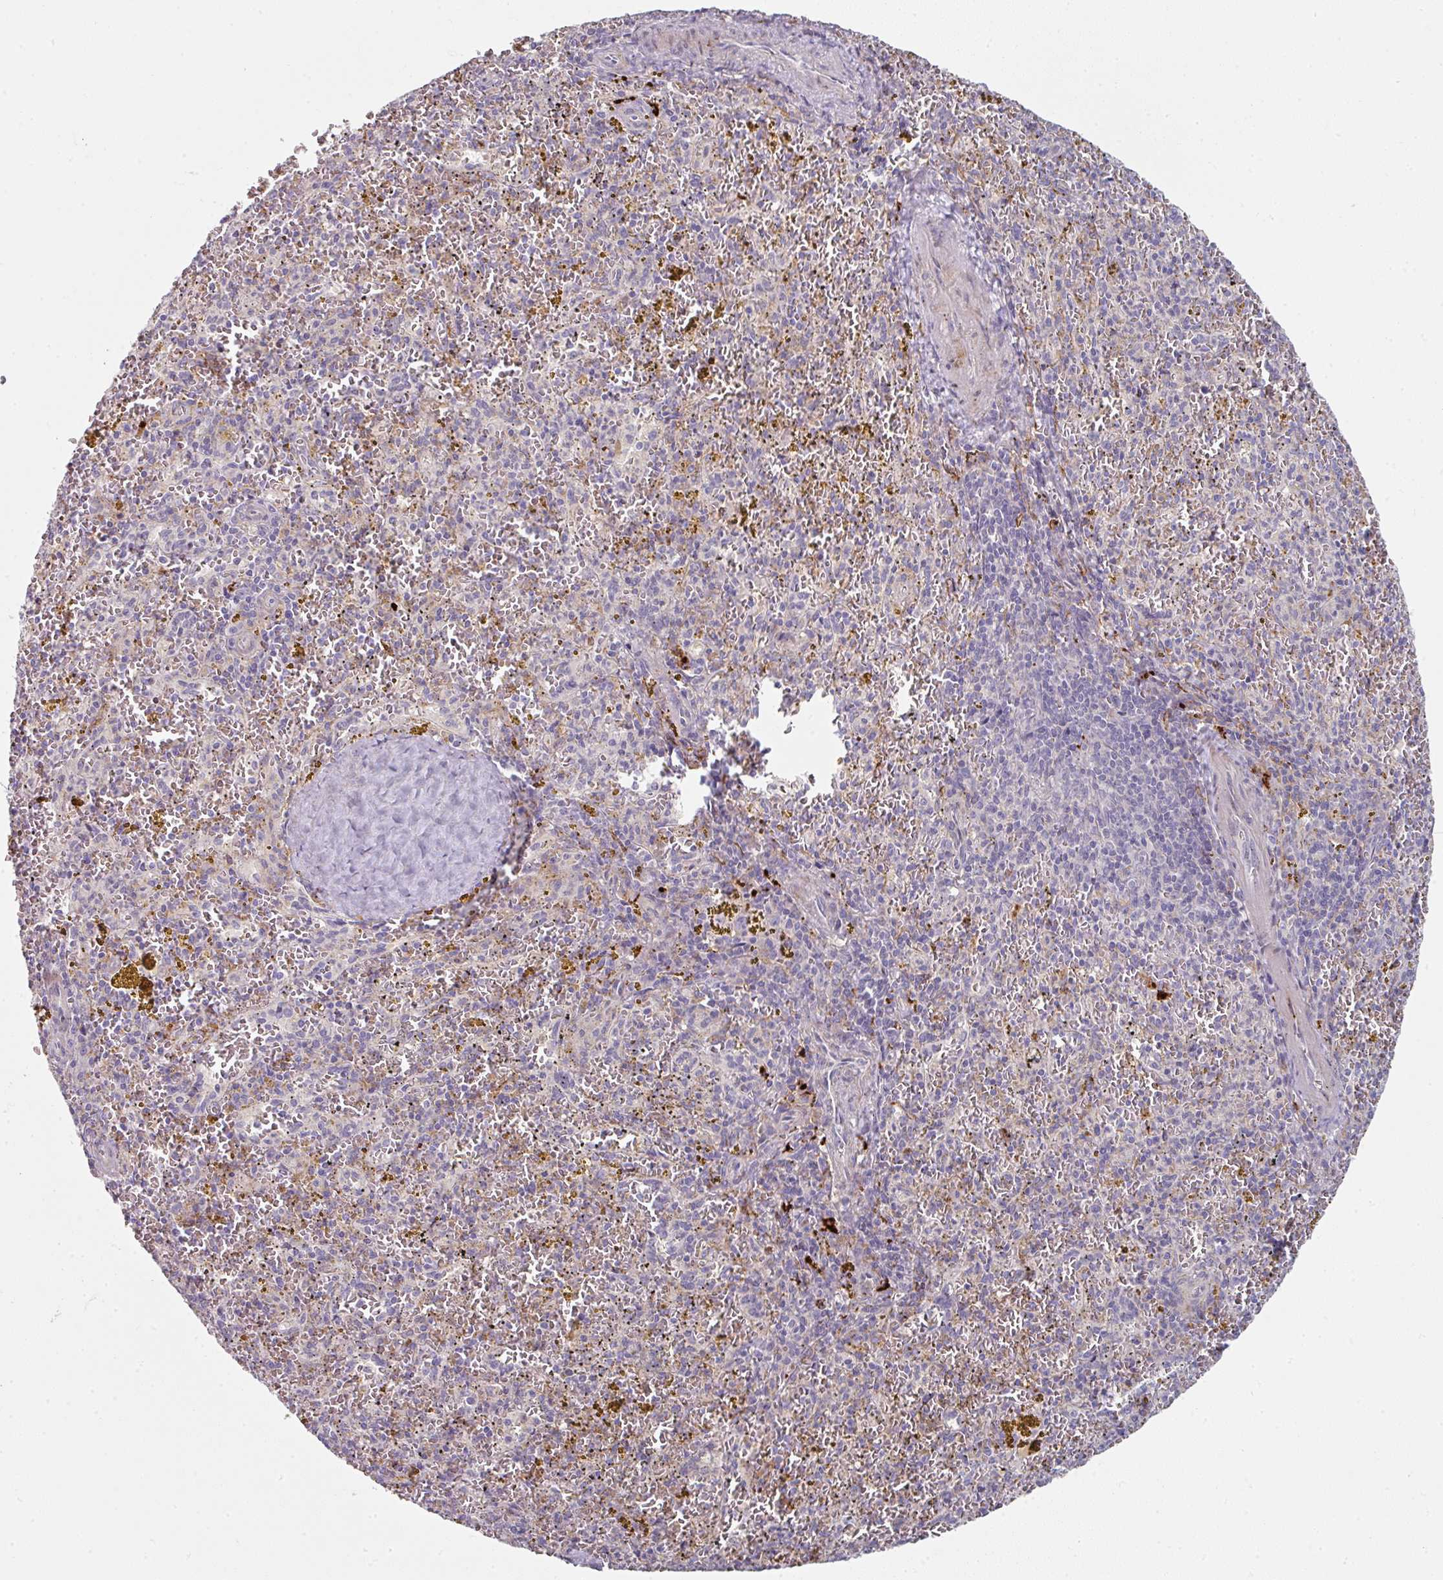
{"staining": {"intensity": "negative", "quantity": "none", "location": "none"}, "tissue": "spleen", "cell_type": "Cells in red pulp", "image_type": "normal", "snomed": [{"axis": "morphology", "description": "Normal tissue, NOS"}, {"axis": "topography", "description": "Spleen"}], "caption": "The histopathology image exhibits no significant positivity in cells in red pulp of spleen.", "gene": "WSB2", "patient": {"sex": "male", "age": 57}}